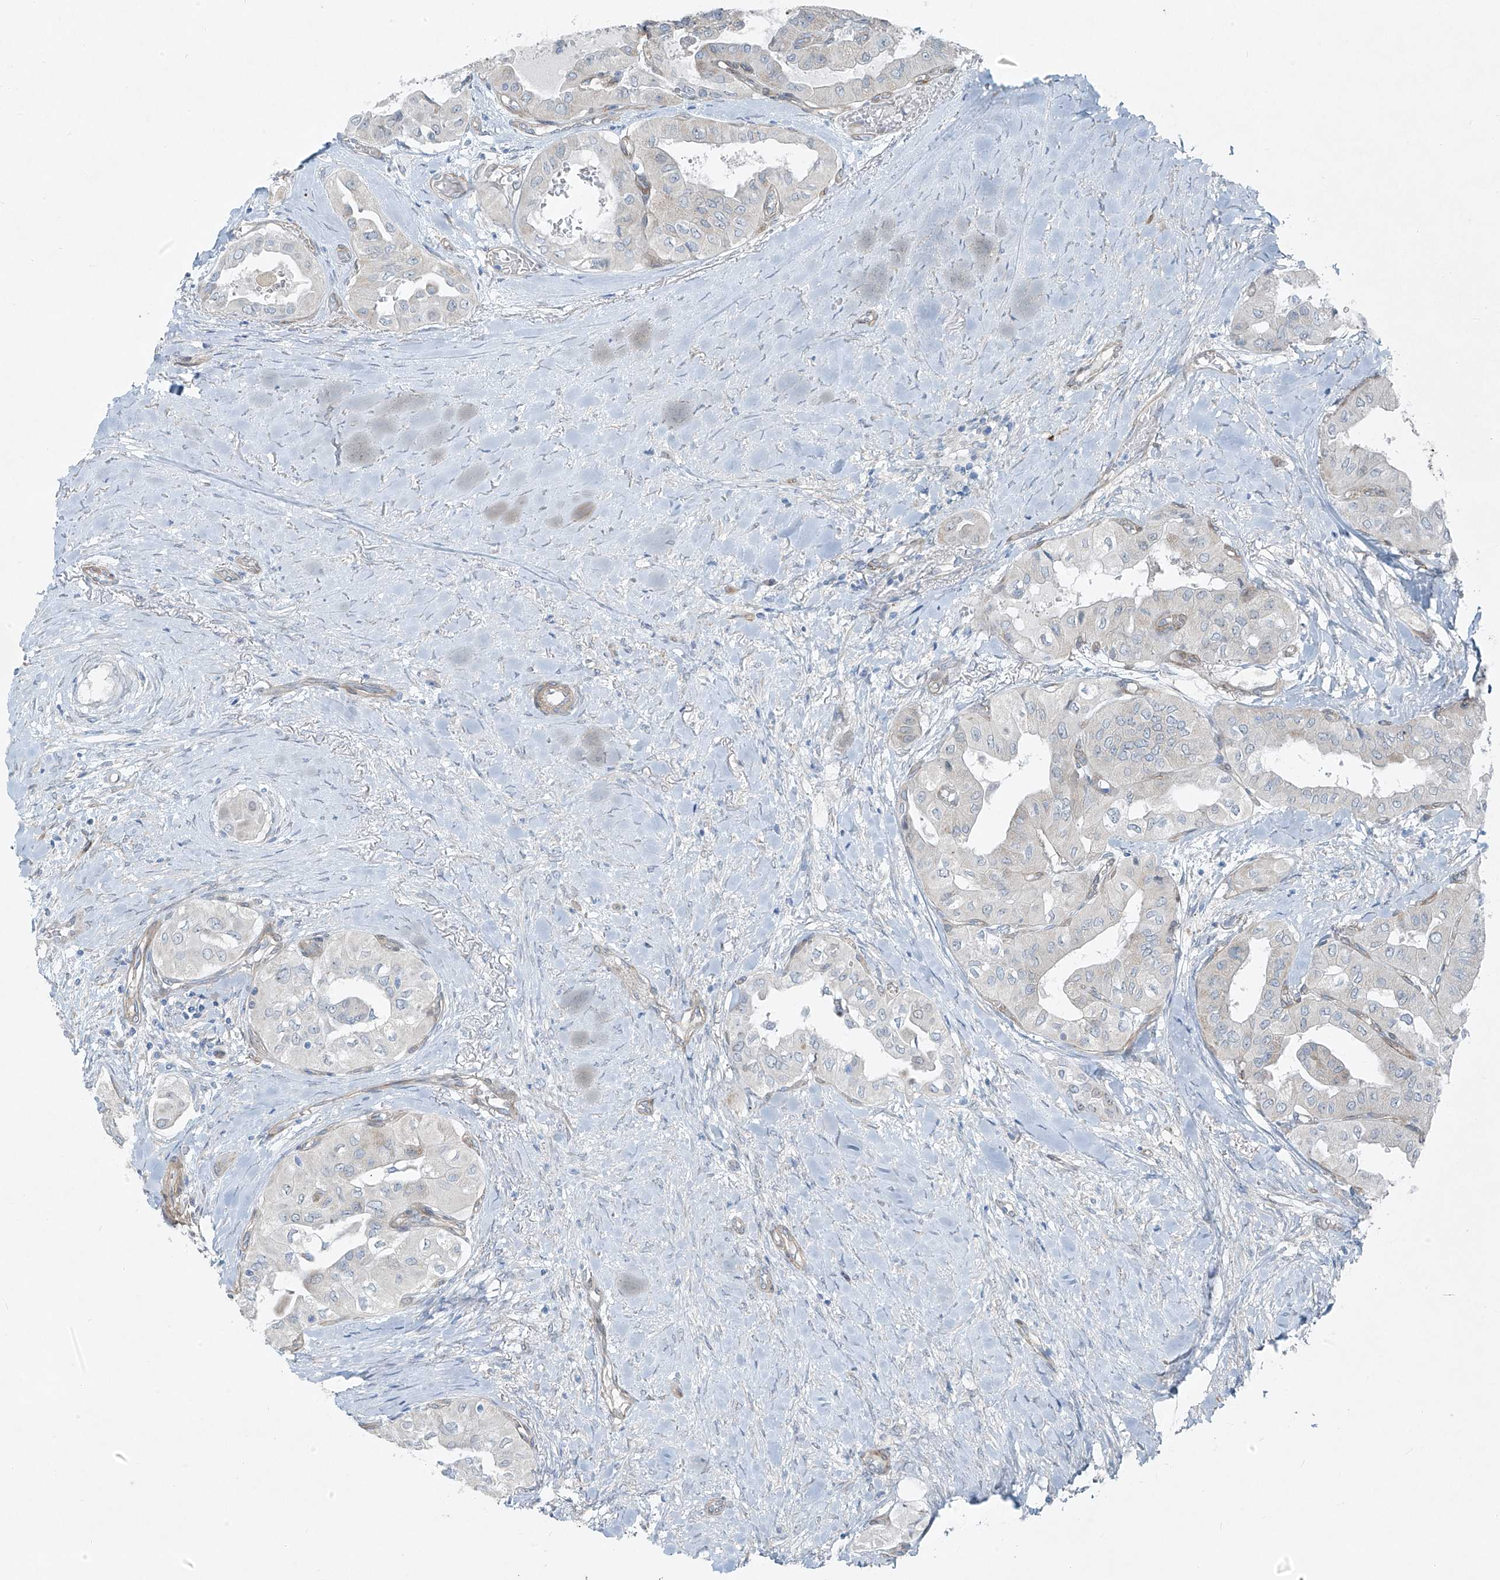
{"staining": {"intensity": "negative", "quantity": "none", "location": "none"}, "tissue": "thyroid cancer", "cell_type": "Tumor cells", "image_type": "cancer", "snomed": [{"axis": "morphology", "description": "Papillary adenocarcinoma, NOS"}, {"axis": "topography", "description": "Thyroid gland"}], "caption": "A photomicrograph of papillary adenocarcinoma (thyroid) stained for a protein shows no brown staining in tumor cells.", "gene": "TNS2", "patient": {"sex": "female", "age": 59}}